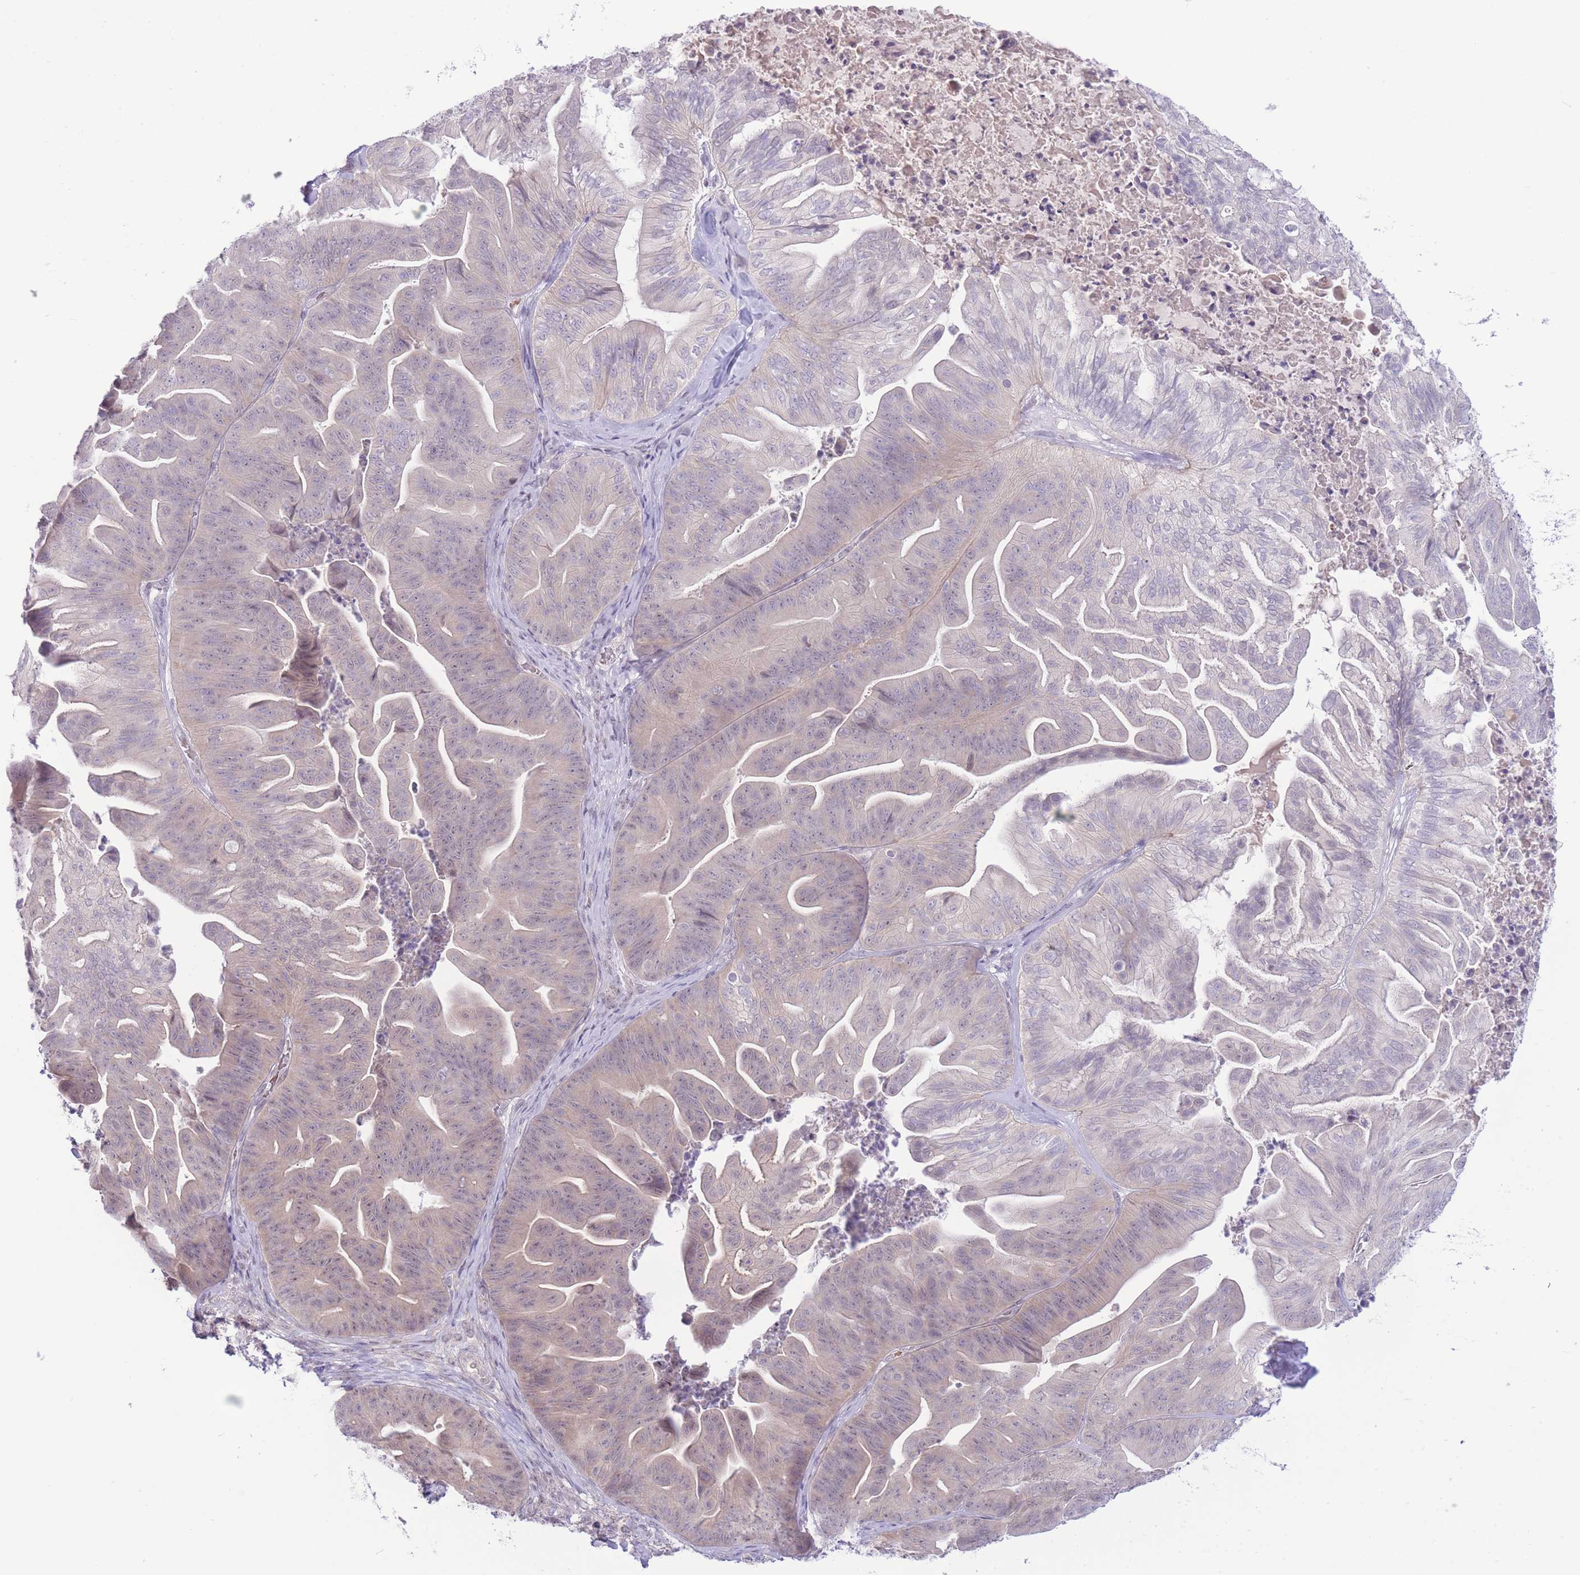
{"staining": {"intensity": "weak", "quantity": "<25%", "location": "nuclear"}, "tissue": "ovarian cancer", "cell_type": "Tumor cells", "image_type": "cancer", "snomed": [{"axis": "morphology", "description": "Cystadenocarcinoma, mucinous, NOS"}, {"axis": "topography", "description": "Ovary"}], "caption": "An IHC photomicrograph of ovarian cancer (mucinous cystadenocarcinoma) is shown. There is no staining in tumor cells of ovarian cancer (mucinous cystadenocarcinoma). (Immunohistochemistry, brightfield microscopy, high magnification).", "gene": "FBXO46", "patient": {"sex": "female", "age": 67}}